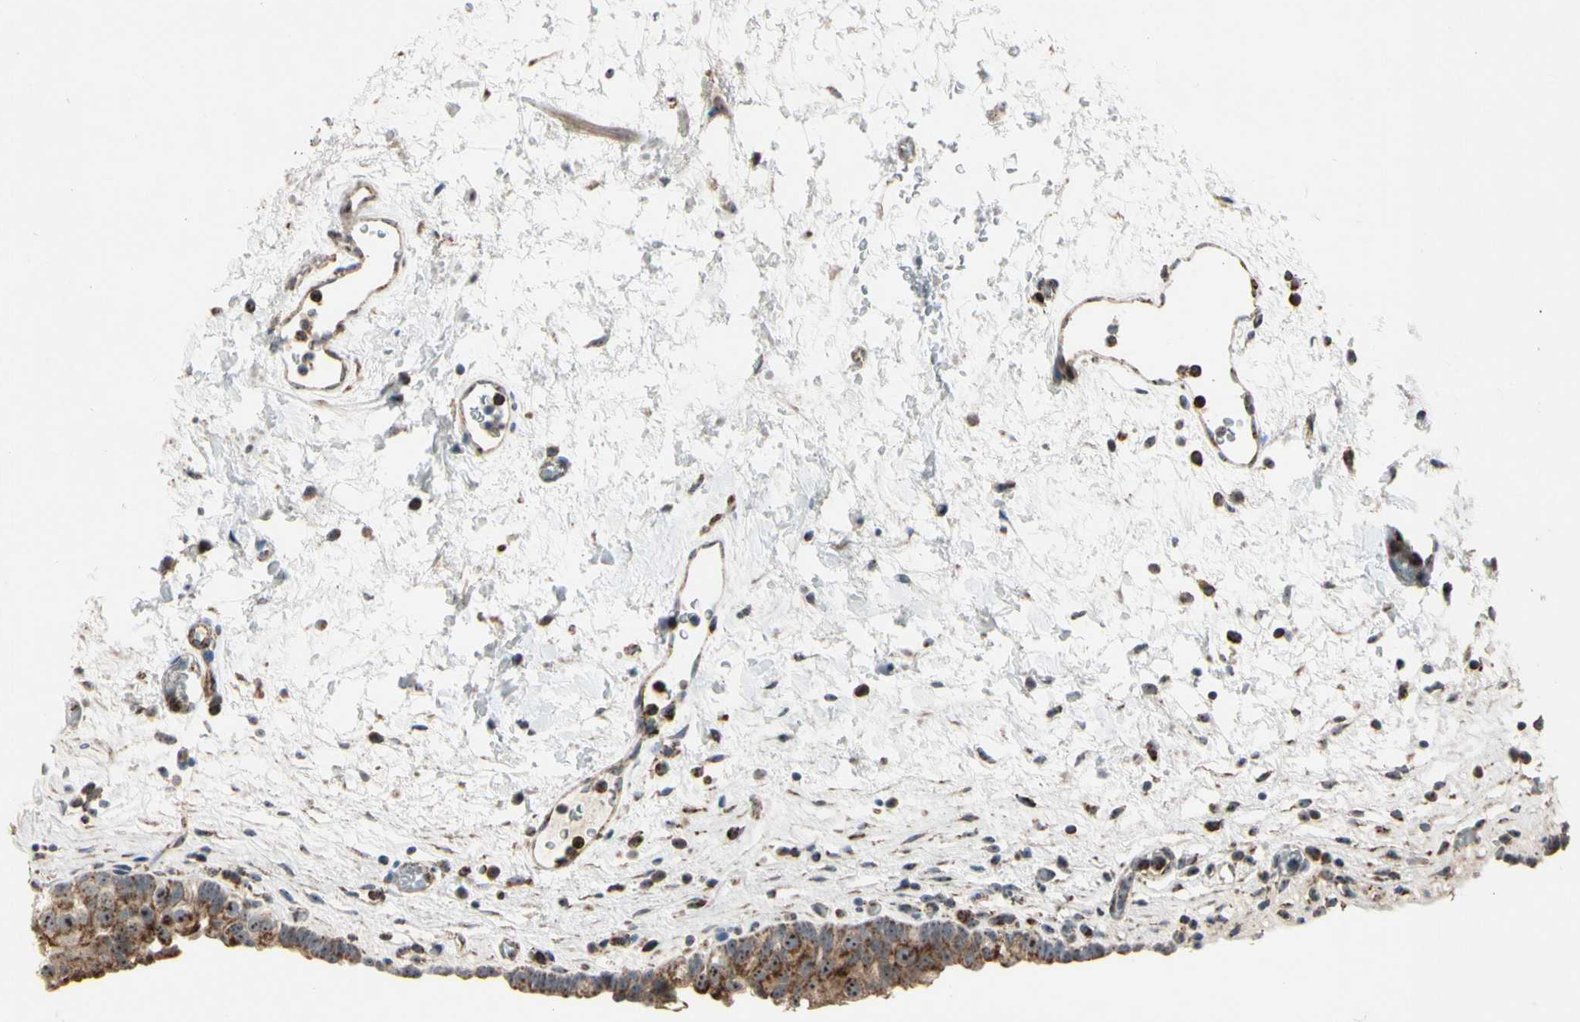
{"staining": {"intensity": "weak", "quantity": ">75%", "location": "cytoplasmic/membranous"}, "tissue": "urinary bladder", "cell_type": "Urothelial cells", "image_type": "normal", "snomed": [{"axis": "morphology", "description": "Normal tissue, NOS"}, {"axis": "topography", "description": "Urinary bladder"}], "caption": "Protein expression analysis of unremarkable urinary bladder demonstrates weak cytoplasmic/membranous expression in about >75% of urothelial cells. (brown staining indicates protein expression, while blue staining denotes nuclei).", "gene": "CPT1A", "patient": {"sex": "female", "age": 64}}